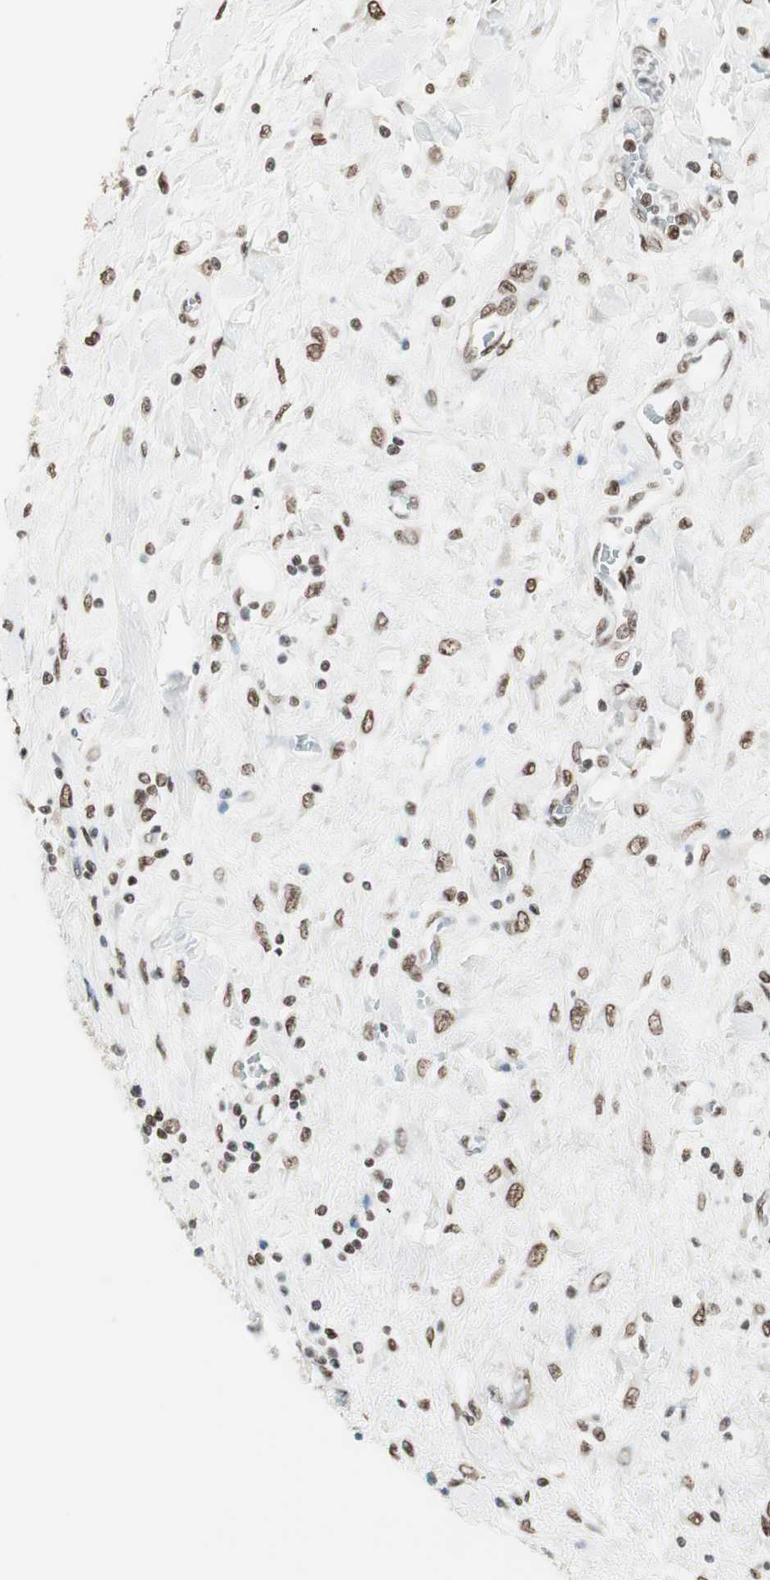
{"staining": {"intensity": "moderate", "quantity": ">75%", "location": "nuclear"}, "tissue": "pancreatic cancer", "cell_type": "Tumor cells", "image_type": "cancer", "snomed": [{"axis": "morphology", "description": "Adenocarcinoma, NOS"}, {"axis": "topography", "description": "Pancreas"}], "caption": "A medium amount of moderate nuclear expression is present in approximately >75% of tumor cells in pancreatic adenocarcinoma tissue. (DAB = brown stain, brightfield microscopy at high magnification).", "gene": "SMARCE1", "patient": {"sex": "female", "age": 70}}